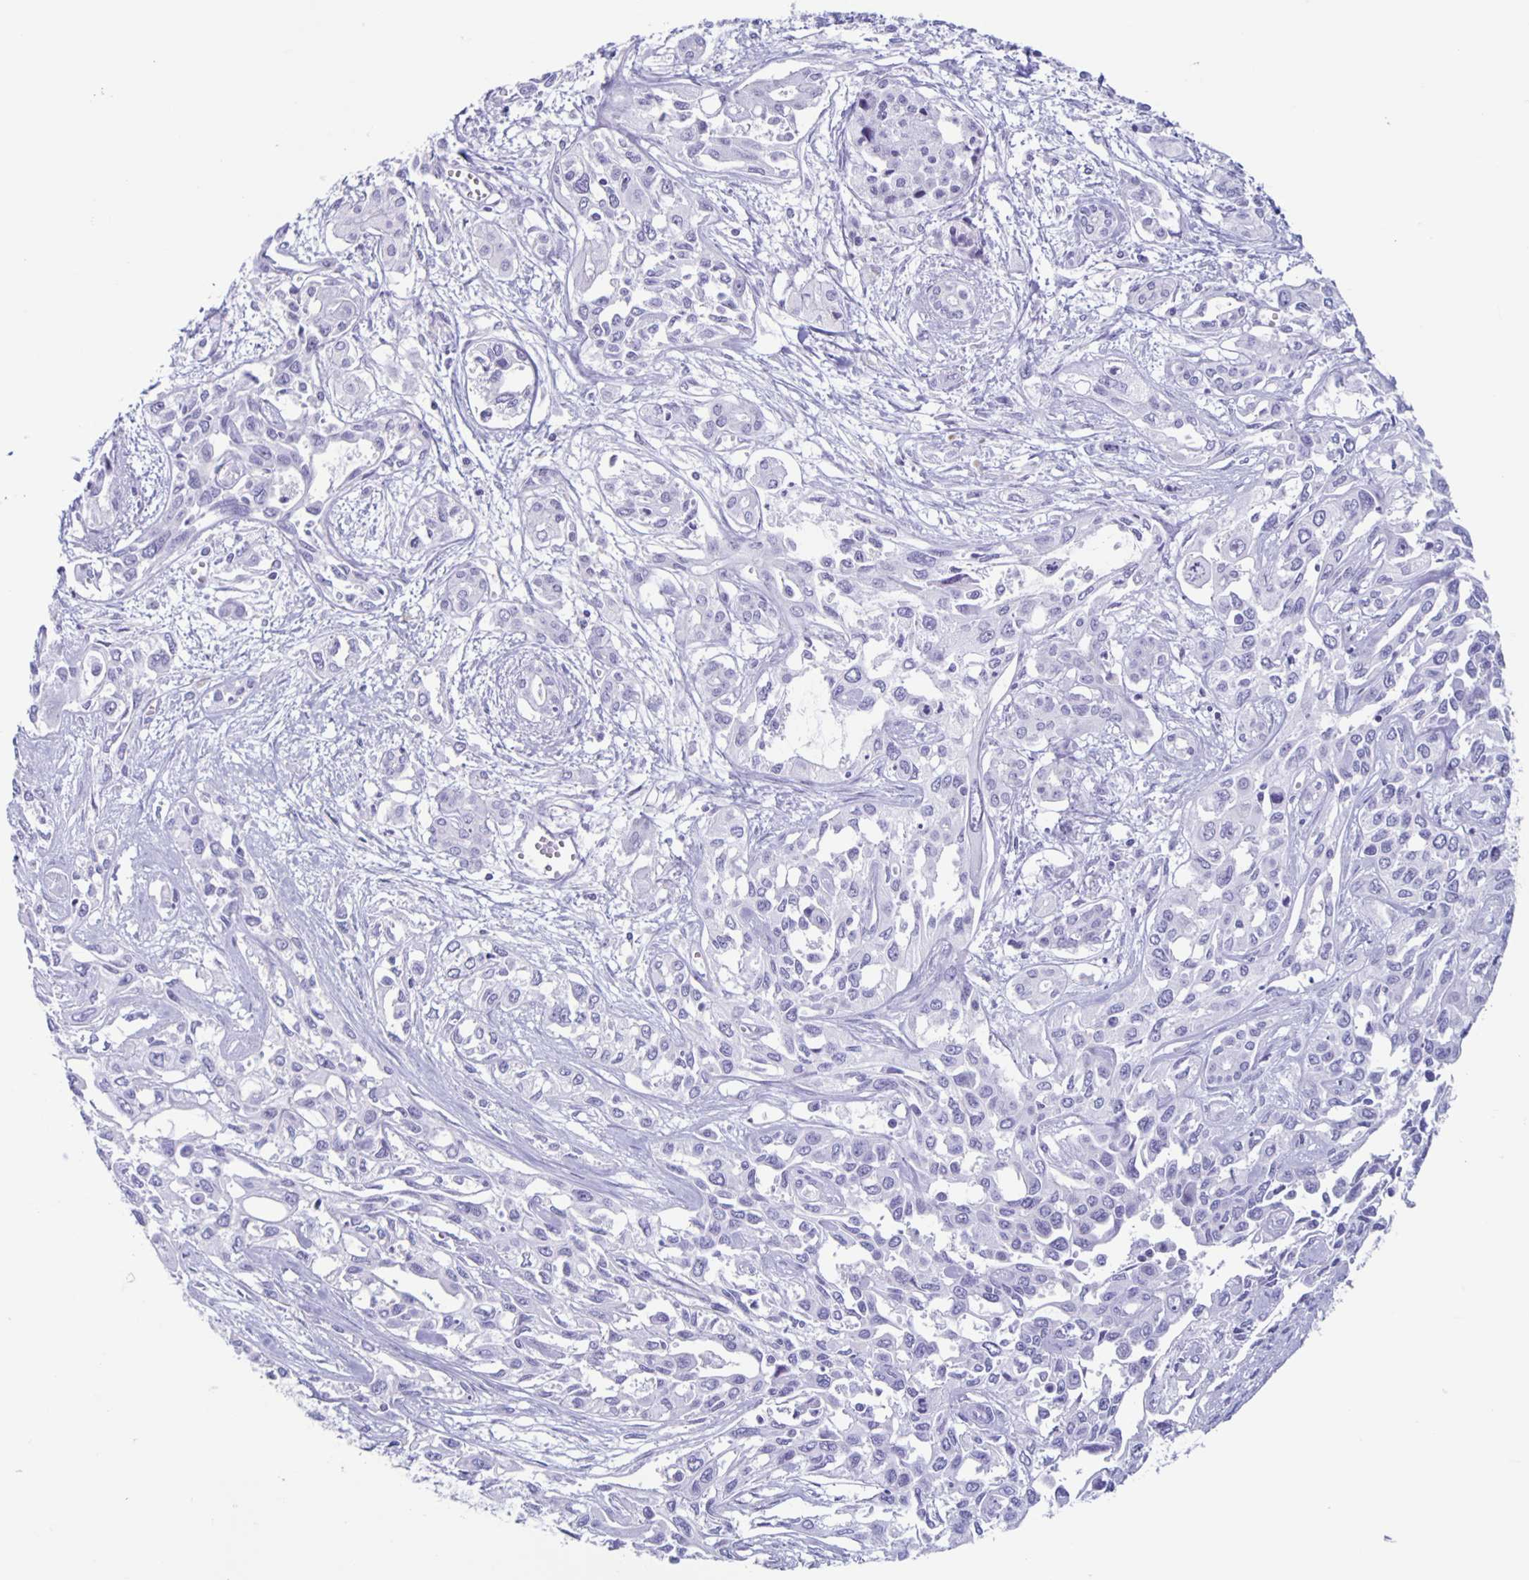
{"staining": {"intensity": "negative", "quantity": "none", "location": "none"}, "tissue": "pancreatic cancer", "cell_type": "Tumor cells", "image_type": "cancer", "snomed": [{"axis": "morphology", "description": "Adenocarcinoma, NOS"}, {"axis": "topography", "description": "Pancreas"}], "caption": "Immunohistochemistry (IHC) micrograph of human pancreatic cancer stained for a protein (brown), which displays no staining in tumor cells.", "gene": "CT45A5", "patient": {"sex": "female", "age": 55}}